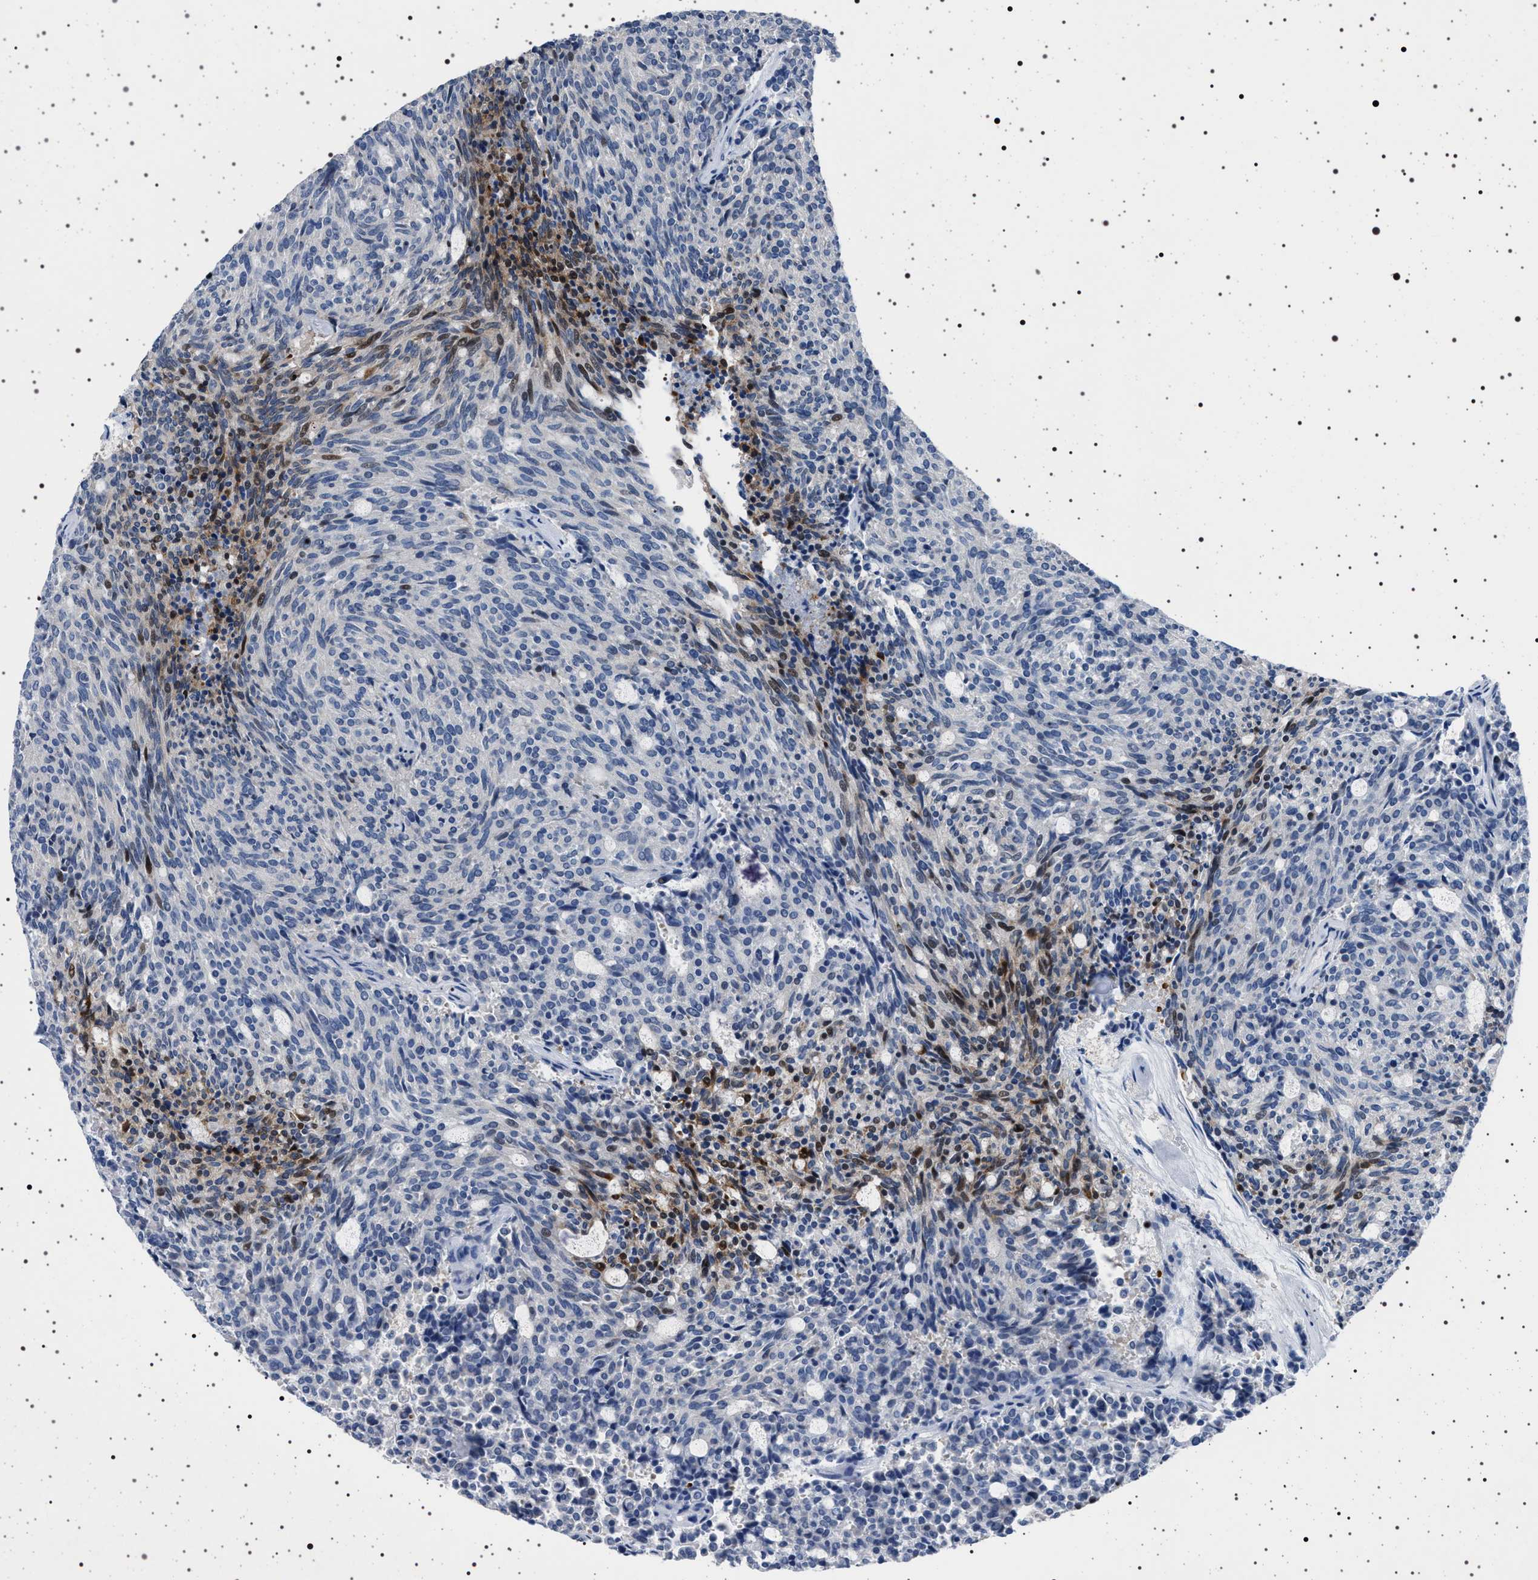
{"staining": {"intensity": "negative", "quantity": "none", "location": "none"}, "tissue": "carcinoid", "cell_type": "Tumor cells", "image_type": "cancer", "snomed": [{"axis": "morphology", "description": "Carcinoid, malignant, NOS"}, {"axis": "topography", "description": "Pancreas"}], "caption": "This is a micrograph of immunohistochemistry staining of malignant carcinoid, which shows no staining in tumor cells. (Stains: DAB immunohistochemistry with hematoxylin counter stain, Microscopy: brightfield microscopy at high magnification).", "gene": "NAT9", "patient": {"sex": "female", "age": 54}}